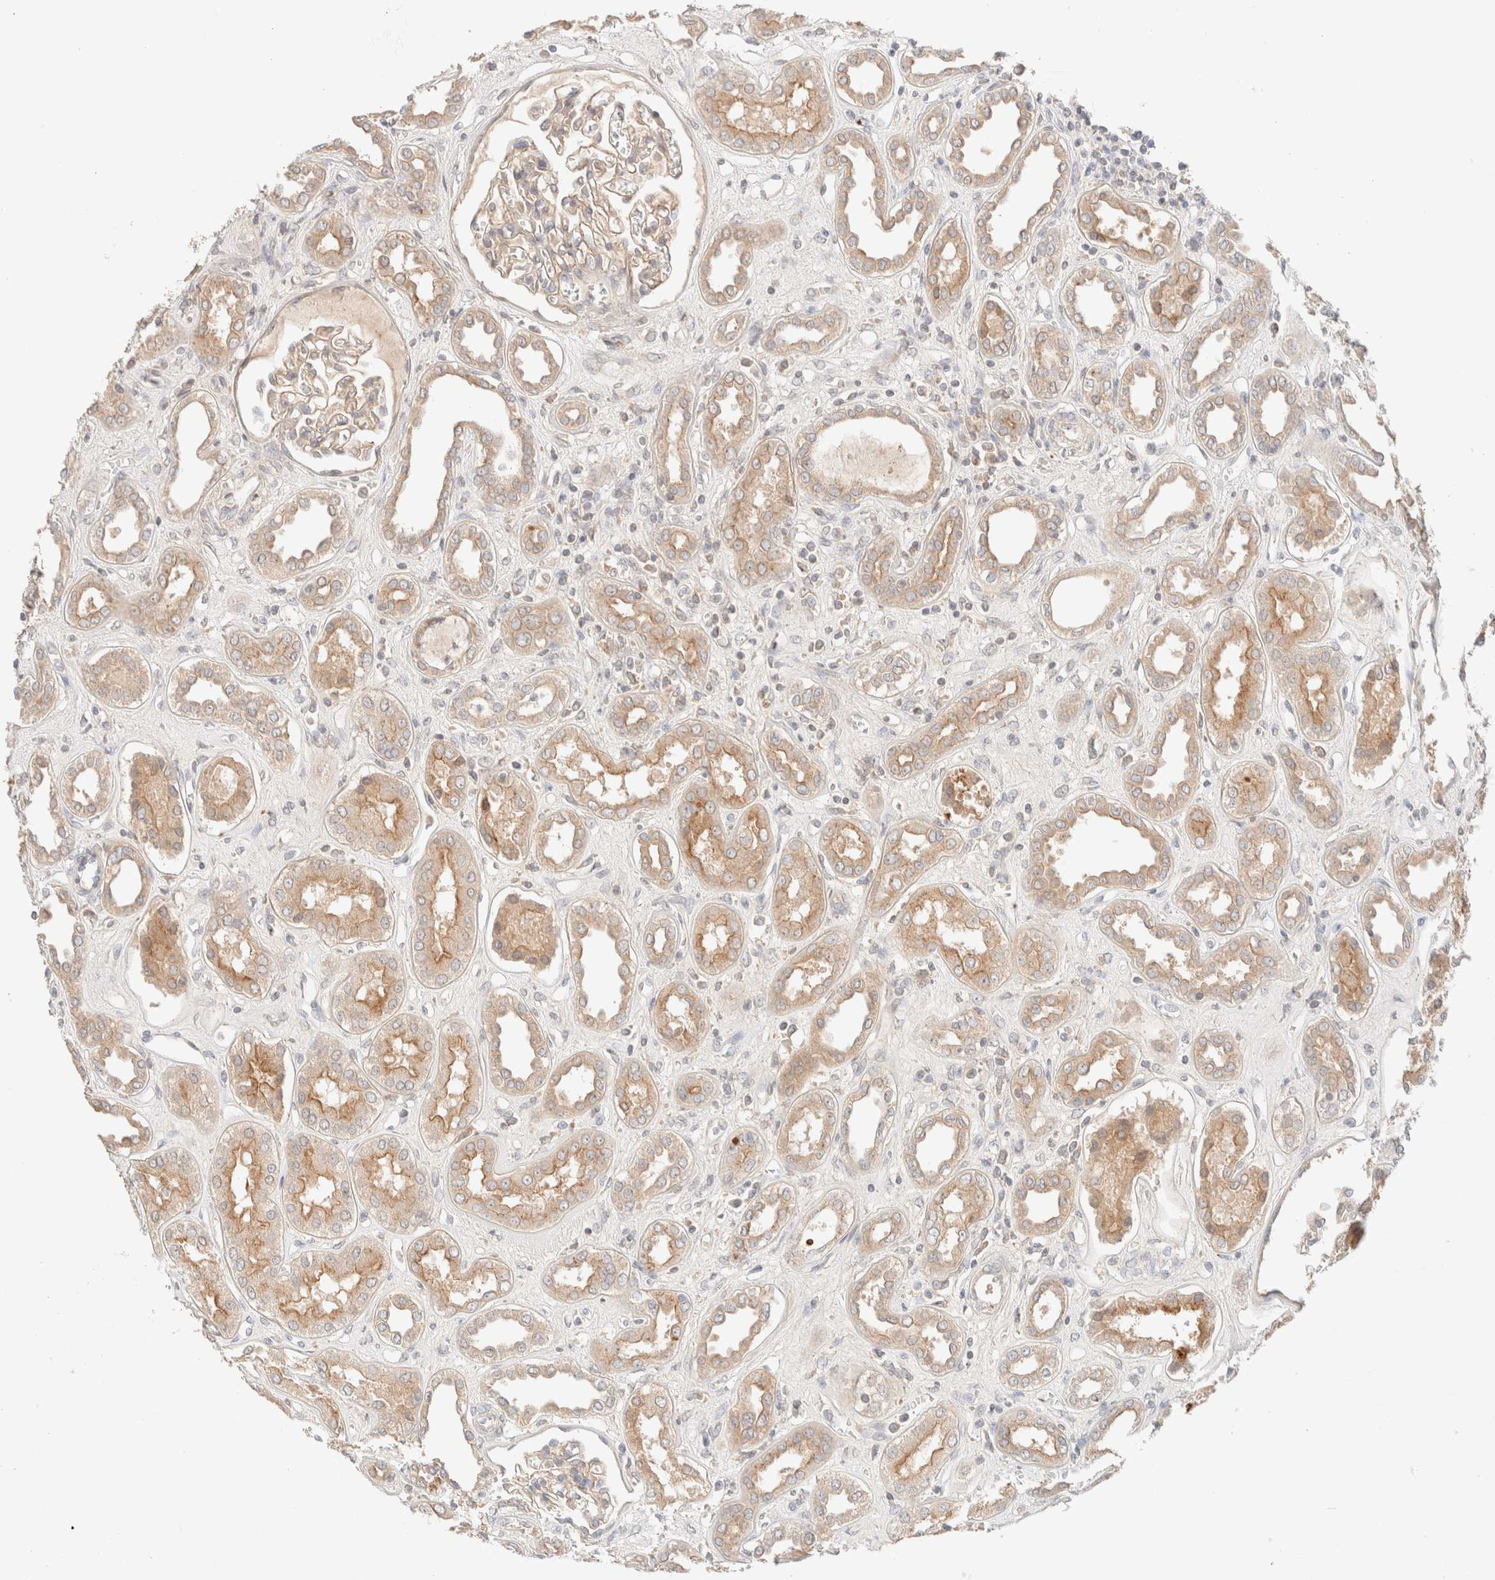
{"staining": {"intensity": "weak", "quantity": ">75%", "location": "cytoplasmic/membranous"}, "tissue": "kidney", "cell_type": "Cells in glomeruli", "image_type": "normal", "snomed": [{"axis": "morphology", "description": "Normal tissue, NOS"}, {"axis": "topography", "description": "Kidney"}], "caption": "IHC staining of normal kidney, which reveals low levels of weak cytoplasmic/membranous expression in approximately >75% of cells in glomeruli indicating weak cytoplasmic/membranous protein staining. The staining was performed using DAB (3,3'-diaminobenzidine) (brown) for protein detection and nuclei were counterstained in hematoxylin (blue).", "gene": "SARM1", "patient": {"sex": "male", "age": 59}}